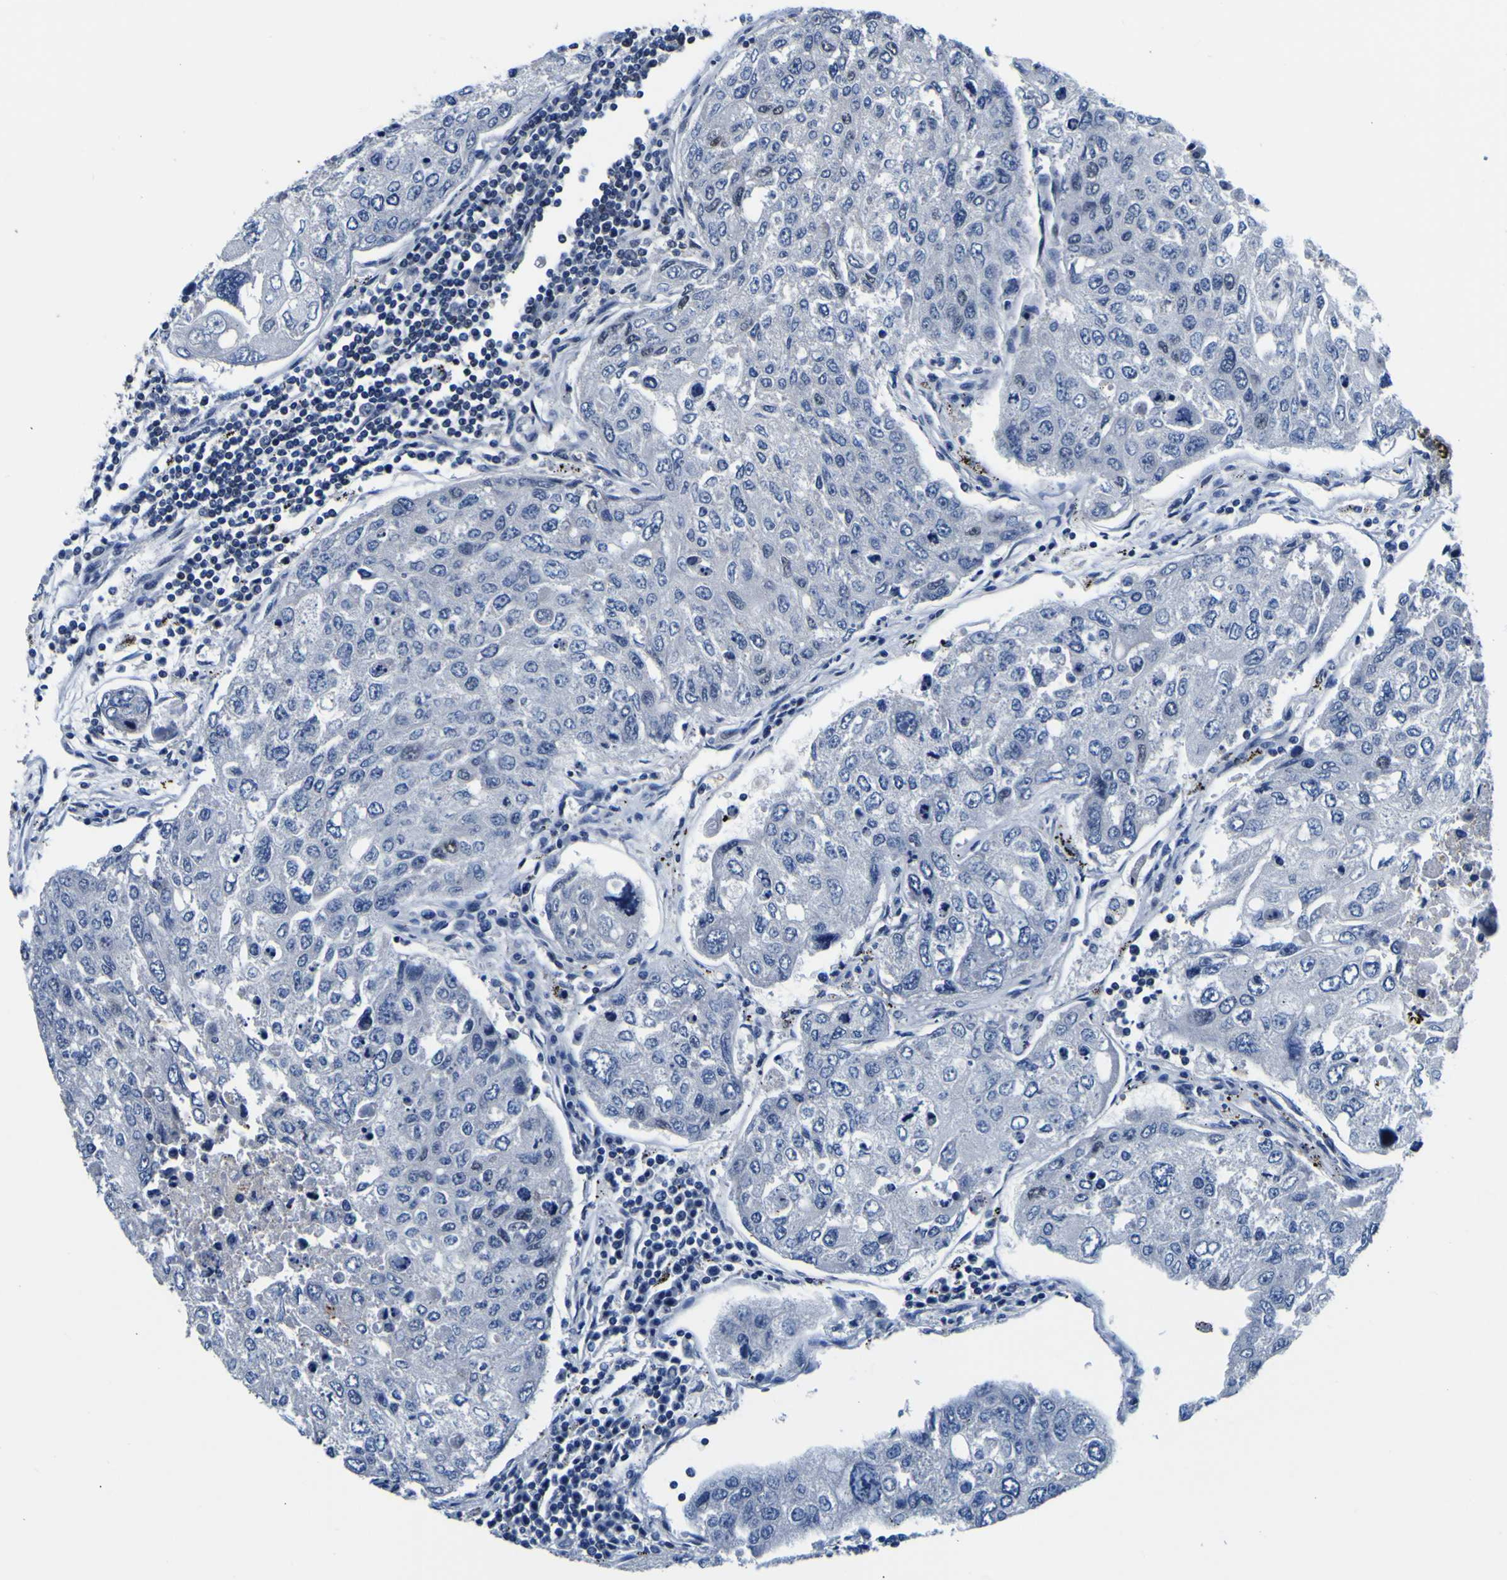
{"staining": {"intensity": "negative", "quantity": "none", "location": "none"}, "tissue": "urothelial cancer", "cell_type": "Tumor cells", "image_type": "cancer", "snomed": [{"axis": "morphology", "description": "Urothelial carcinoma, High grade"}, {"axis": "topography", "description": "Lymph node"}, {"axis": "topography", "description": "Urinary bladder"}], "caption": "A micrograph of urothelial cancer stained for a protein reveals no brown staining in tumor cells.", "gene": "CUL4B", "patient": {"sex": "male", "age": 51}}